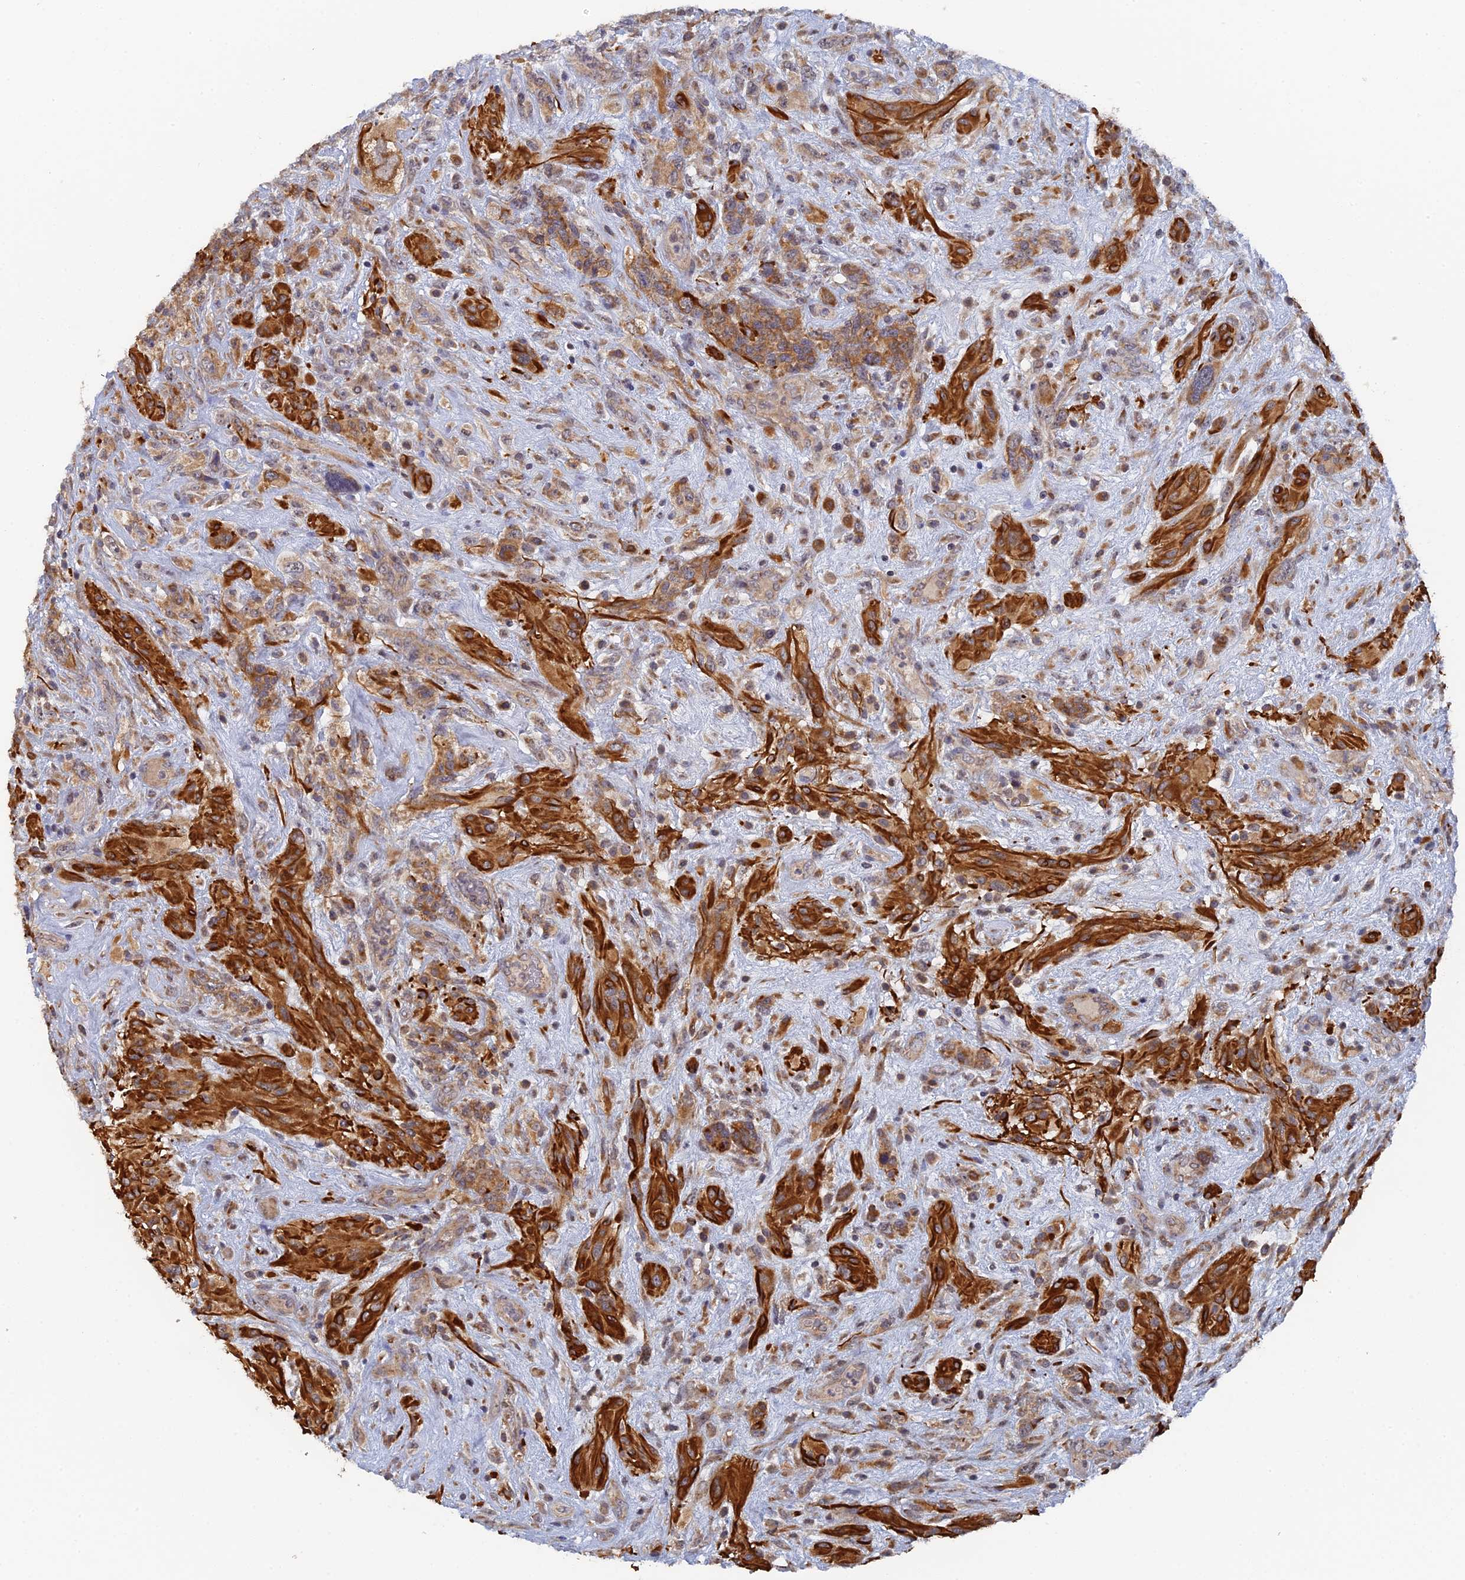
{"staining": {"intensity": "strong", "quantity": ">75%", "location": "cytoplasmic/membranous"}, "tissue": "glioma", "cell_type": "Tumor cells", "image_type": "cancer", "snomed": [{"axis": "morphology", "description": "Glioma, malignant, High grade"}, {"axis": "topography", "description": "Brain"}], "caption": "A micrograph of human malignant high-grade glioma stained for a protein shows strong cytoplasmic/membranous brown staining in tumor cells. The staining was performed using DAB to visualize the protein expression in brown, while the nuclei were stained in blue with hematoxylin (Magnification: 20x).", "gene": "MIGA2", "patient": {"sex": "male", "age": 61}}